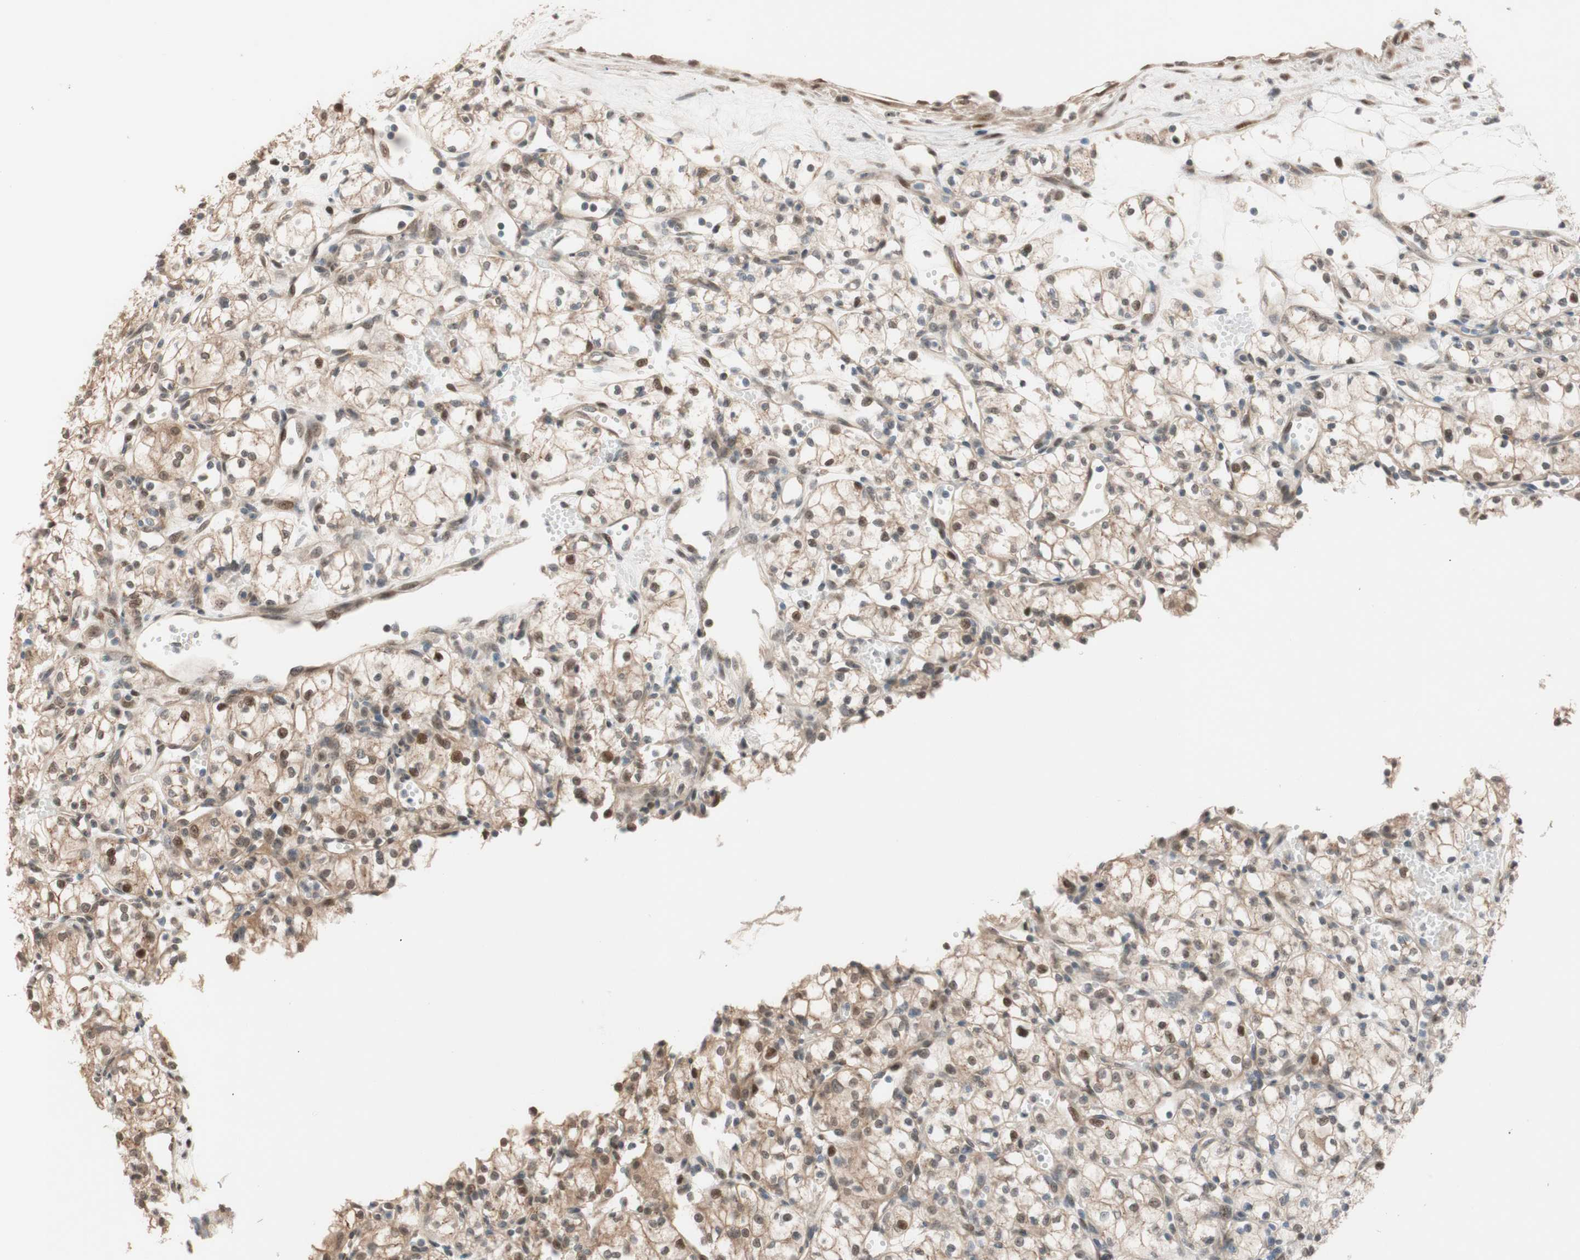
{"staining": {"intensity": "moderate", "quantity": "<25%", "location": "nuclear"}, "tissue": "renal cancer", "cell_type": "Tumor cells", "image_type": "cancer", "snomed": [{"axis": "morphology", "description": "Normal tissue, NOS"}, {"axis": "morphology", "description": "Adenocarcinoma, NOS"}, {"axis": "topography", "description": "Kidney"}], "caption": "Human adenocarcinoma (renal) stained for a protein (brown) displays moderate nuclear positive staining in about <25% of tumor cells.", "gene": "CCNC", "patient": {"sex": "male", "age": 59}}